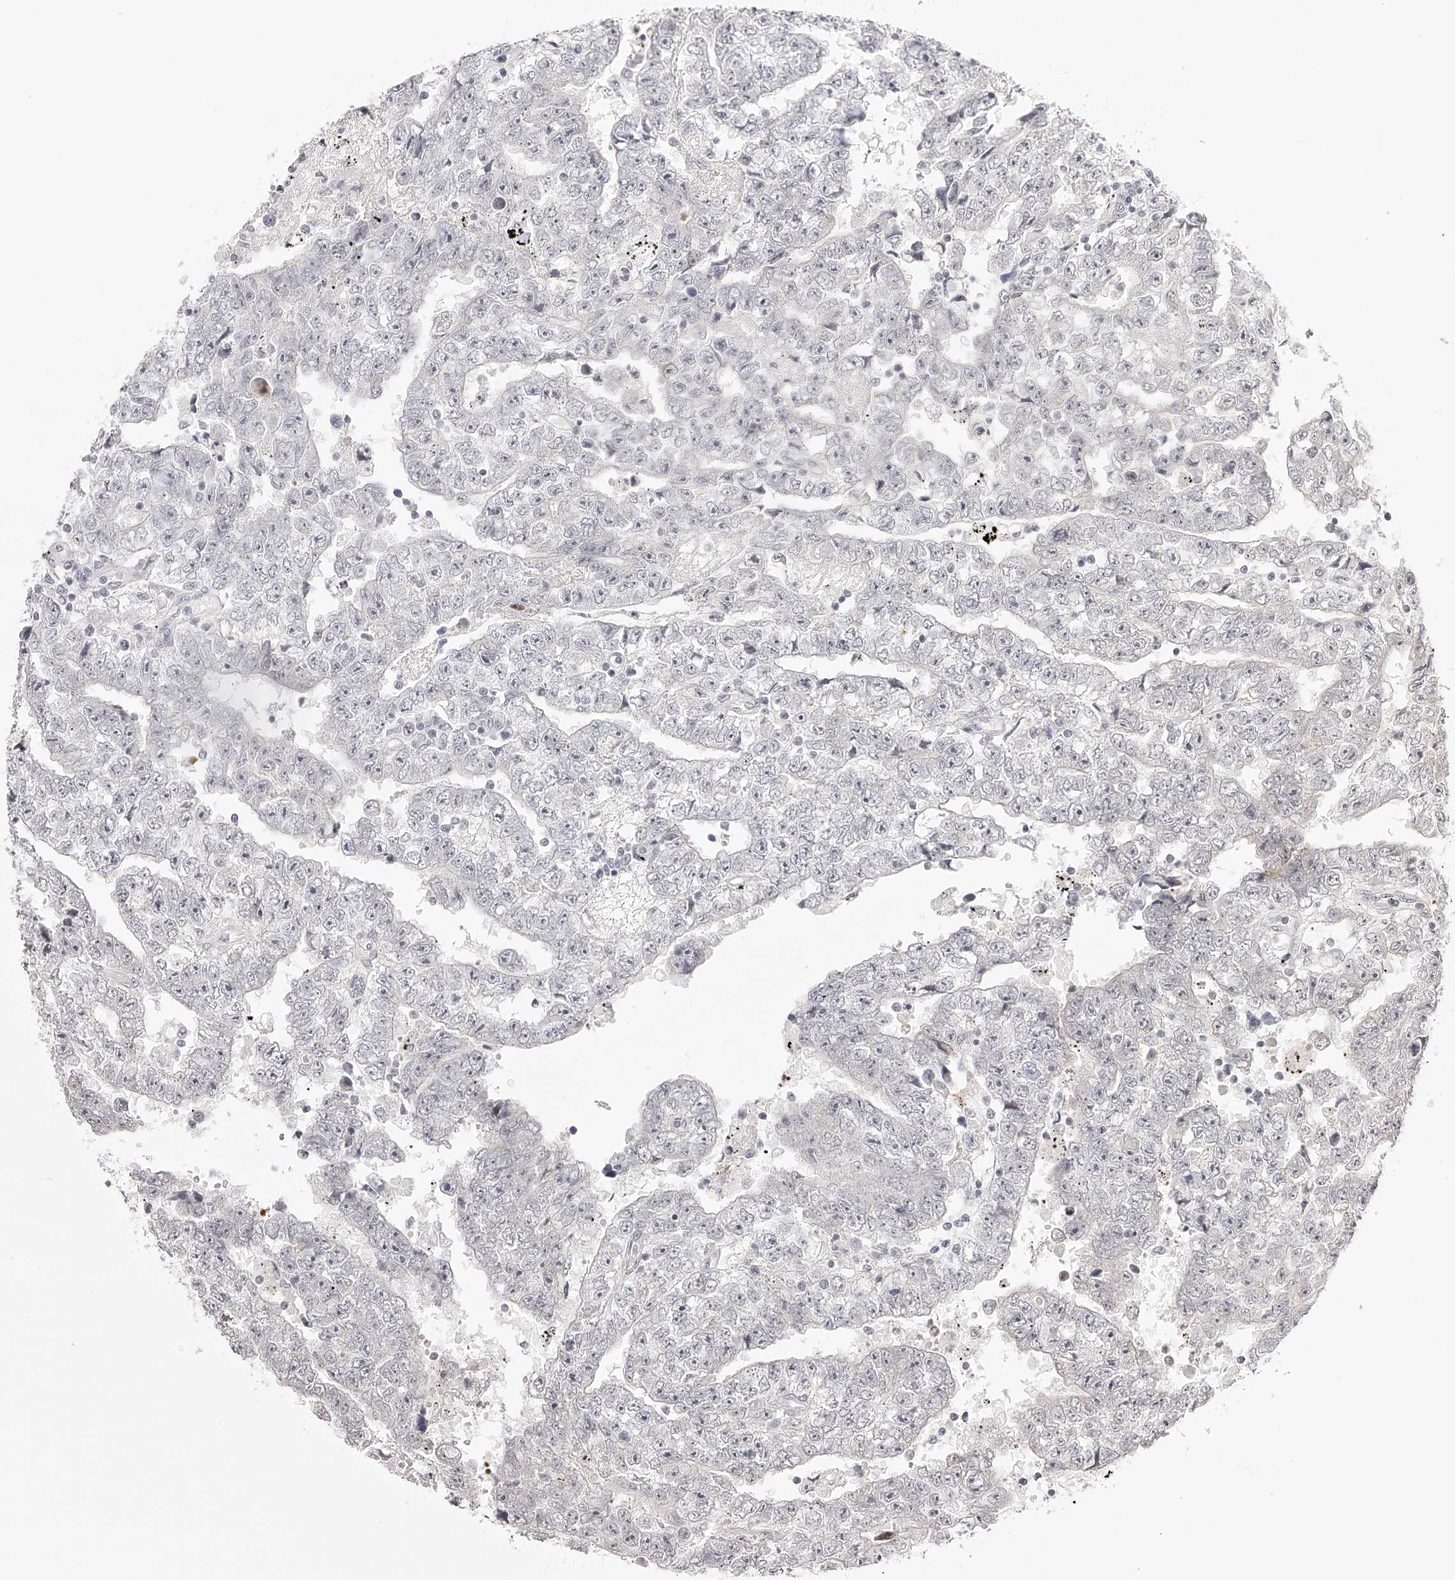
{"staining": {"intensity": "negative", "quantity": "none", "location": "none"}, "tissue": "testis cancer", "cell_type": "Tumor cells", "image_type": "cancer", "snomed": [{"axis": "morphology", "description": "Carcinoma, Embryonal, NOS"}, {"axis": "topography", "description": "Testis"}], "caption": "High power microscopy image of an immunohistochemistry photomicrograph of testis embryonal carcinoma, revealing no significant expression in tumor cells.", "gene": "PLEKHG1", "patient": {"sex": "male", "age": 25}}